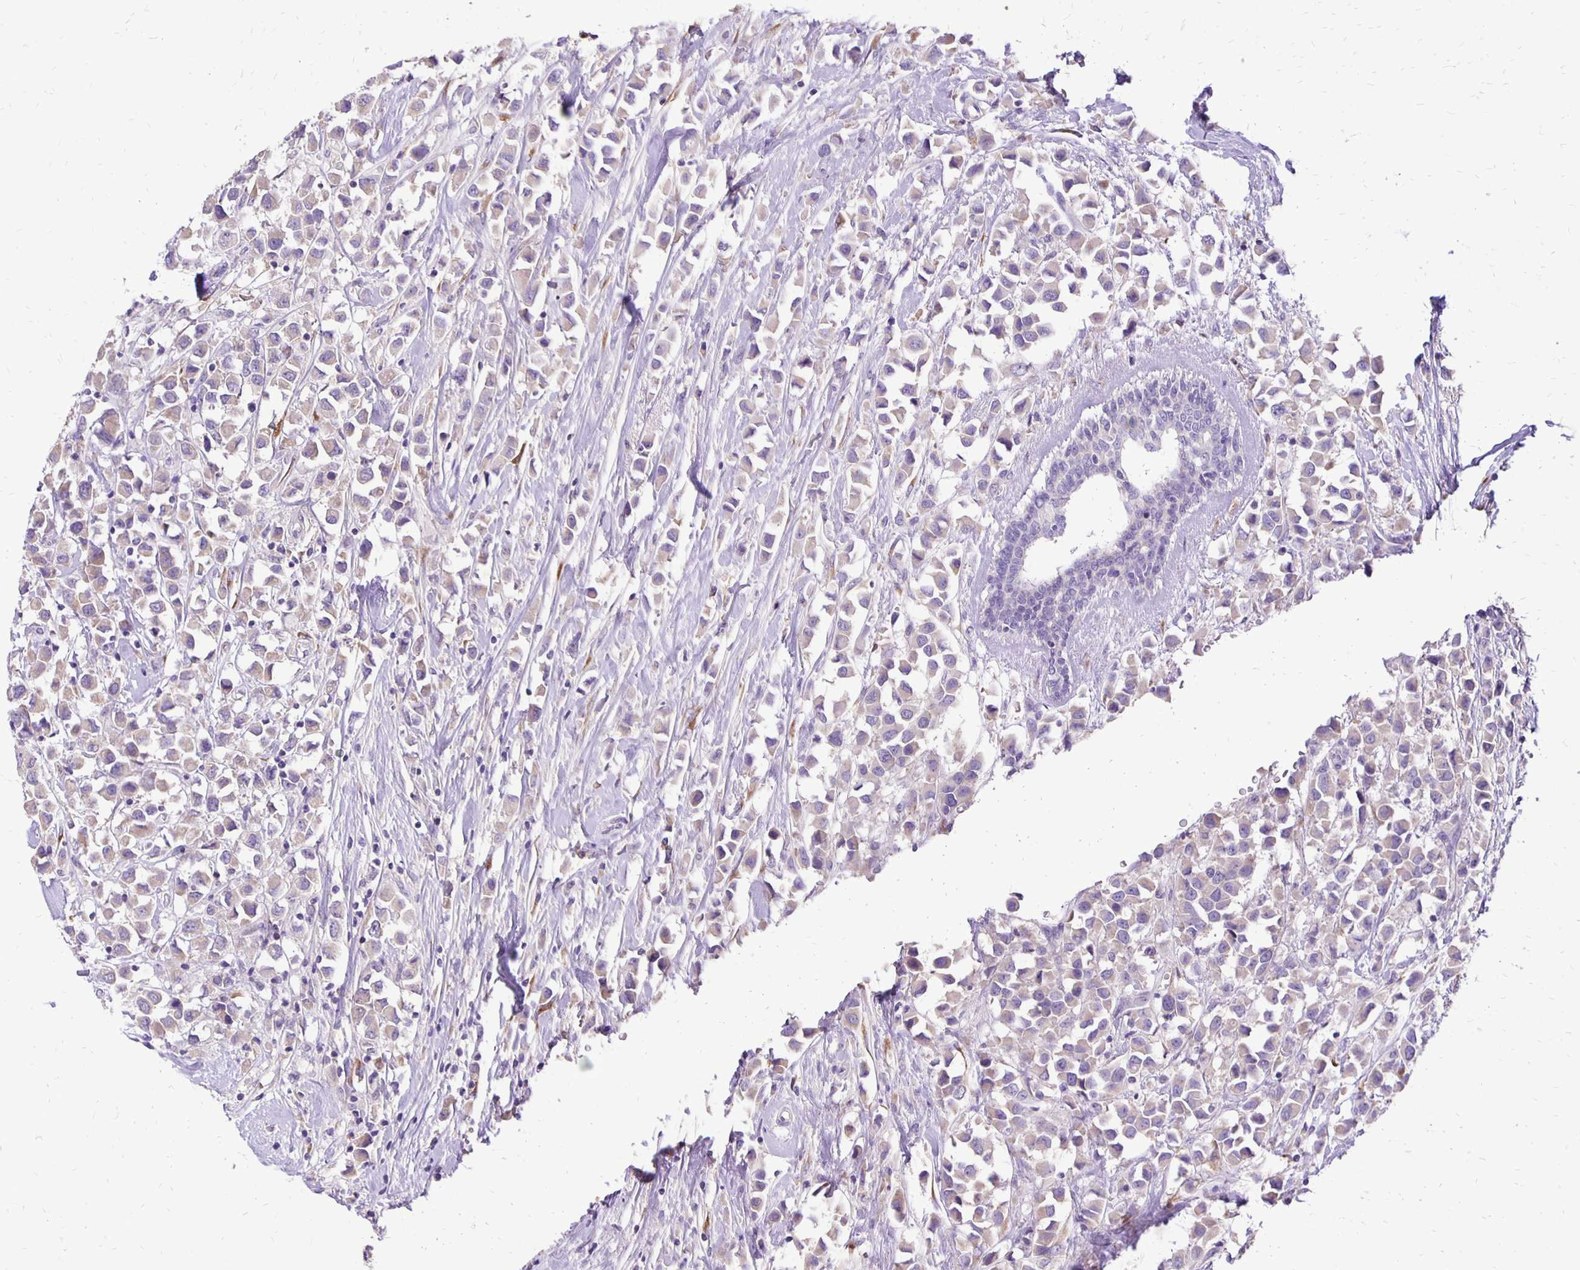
{"staining": {"intensity": "weak", "quantity": ">75%", "location": "cytoplasmic/membranous"}, "tissue": "breast cancer", "cell_type": "Tumor cells", "image_type": "cancer", "snomed": [{"axis": "morphology", "description": "Duct carcinoma"}, {"axis": "topography", "description": "Breast"}], "caption": "This photomicrograph displays breast cancer stained with IHC to label a protein in brown. The cytoplasmic/membranous of tumor cells show weak positivity for the protein. Nuclei are counter-stained blue.", "gene": "ANKRD45", "patient": {"sex": "female", "age": 61}}